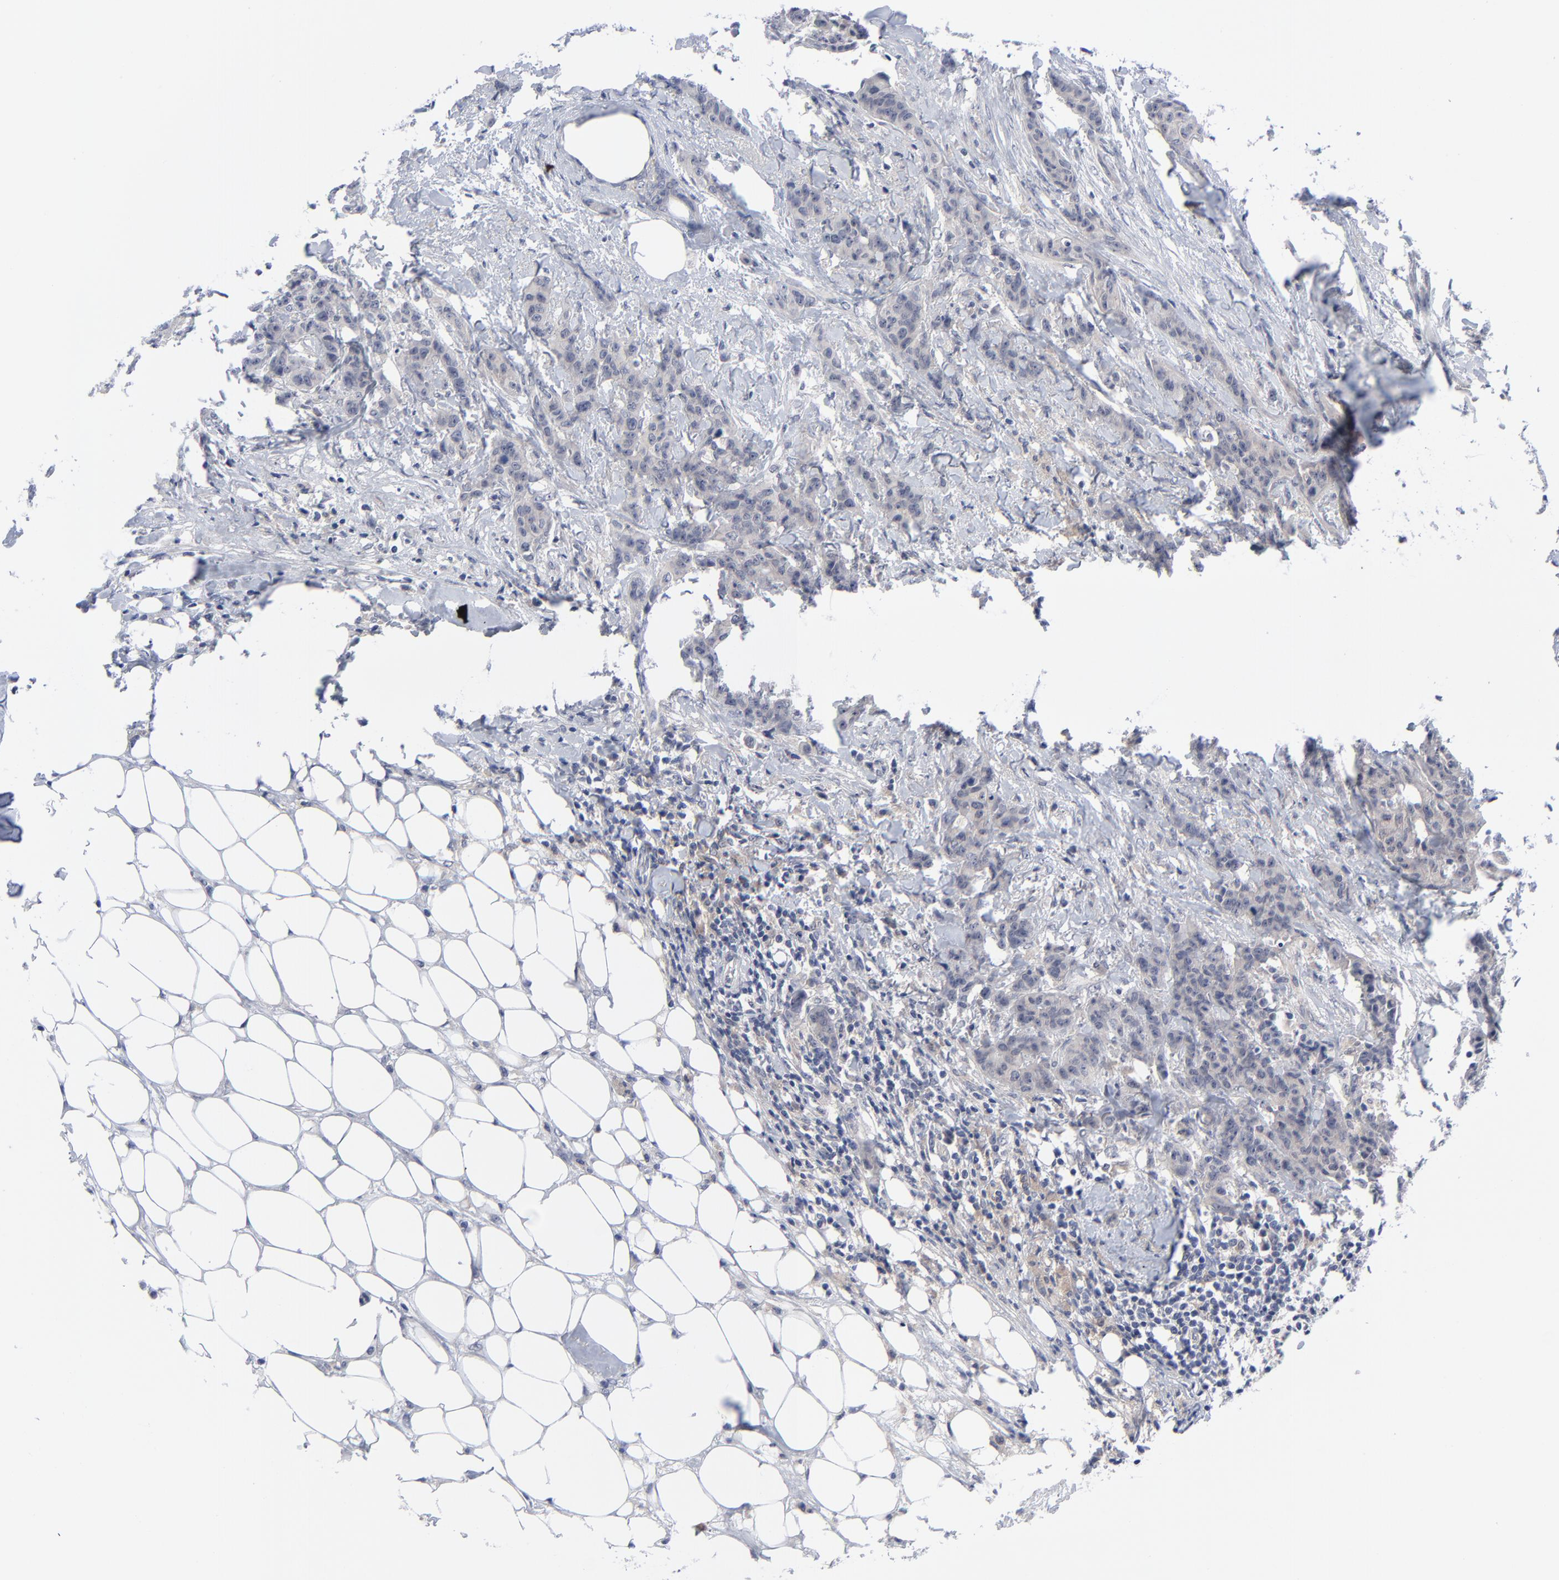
{"staining": {"intensity": "negative", "quantity": "none", "location": "none"}, "tissue": "breast cancer", "cell_type": "Tumor cells", "image_type": "cancer", "snomed": [{"axis": "morphology", "description": "Duct carcinoma"}, {"axis": "topography", "description": "Breast"}], "caption": "Immunohistochemistry histopathology image of neoplastic tissue: breast infiltrating ductal carcinoma stained with DAB displays no significant protein staining in tumor cells.", "gene": "CLEC4G", "patient": {"sex": "female", "age": 40}}